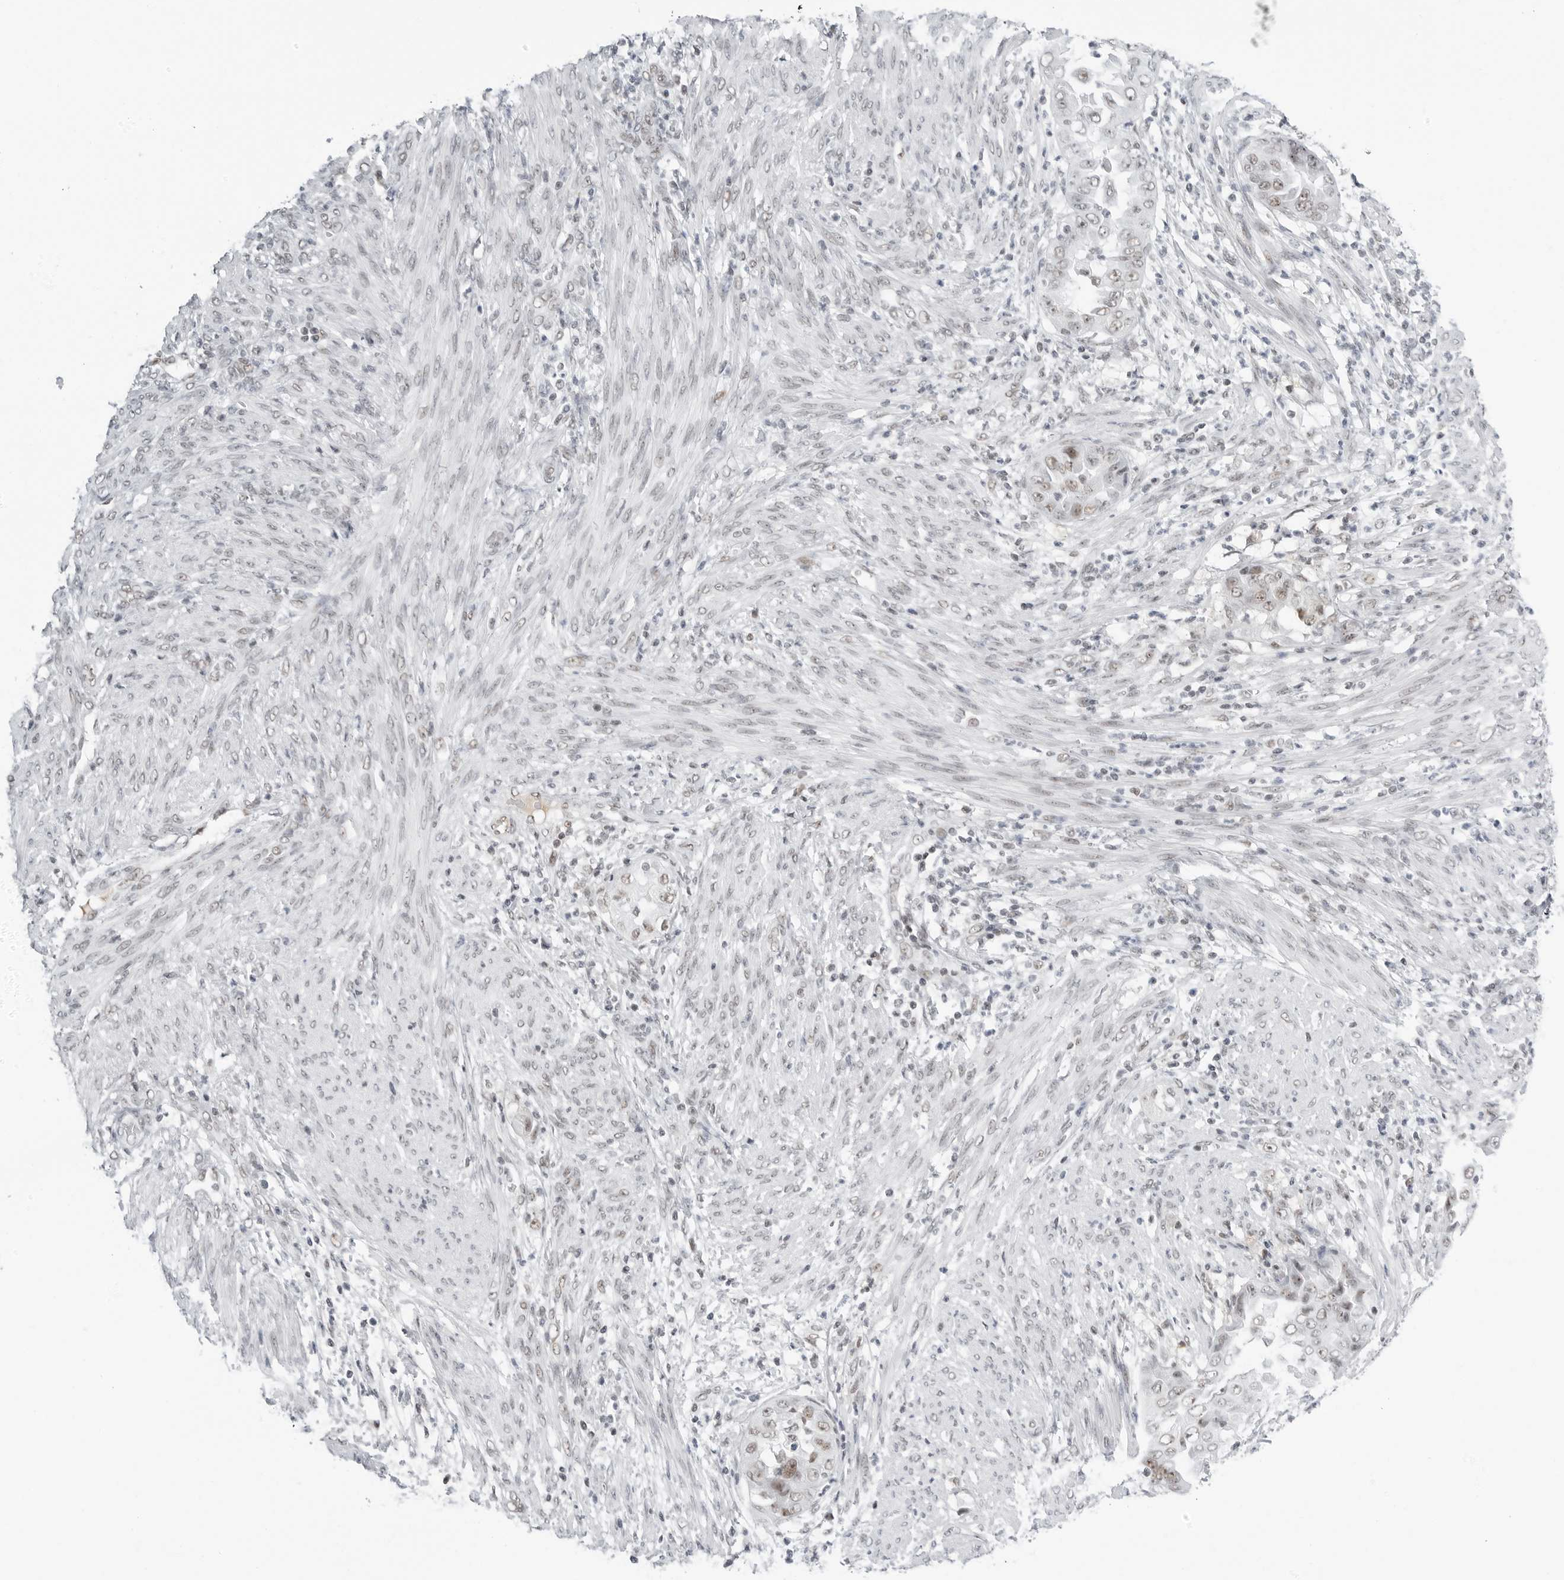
{"staining": {"intensity": "weak", "quantity": "<25%", "location": "nuclear"}, "tissue": "endometrial cancer", "cell_type": "Tumor cells", "image_type": "cancer", "snomed": [{"axis": "morphology", "description": "Adenocarcinoma, NOS"}, {"axis": "topography", "description": "Endometrium"}], "caption": "The histopathology image exhibits no staining of tumor cells in endometrial cancer. The staining is performed using DAB (3,3'-diaminobenzidine) brown chromogen with nuclei counter-stained in using hematoxylin.", "gene": "WRAP53", "patient": {"sex": "female", "age": 85}}